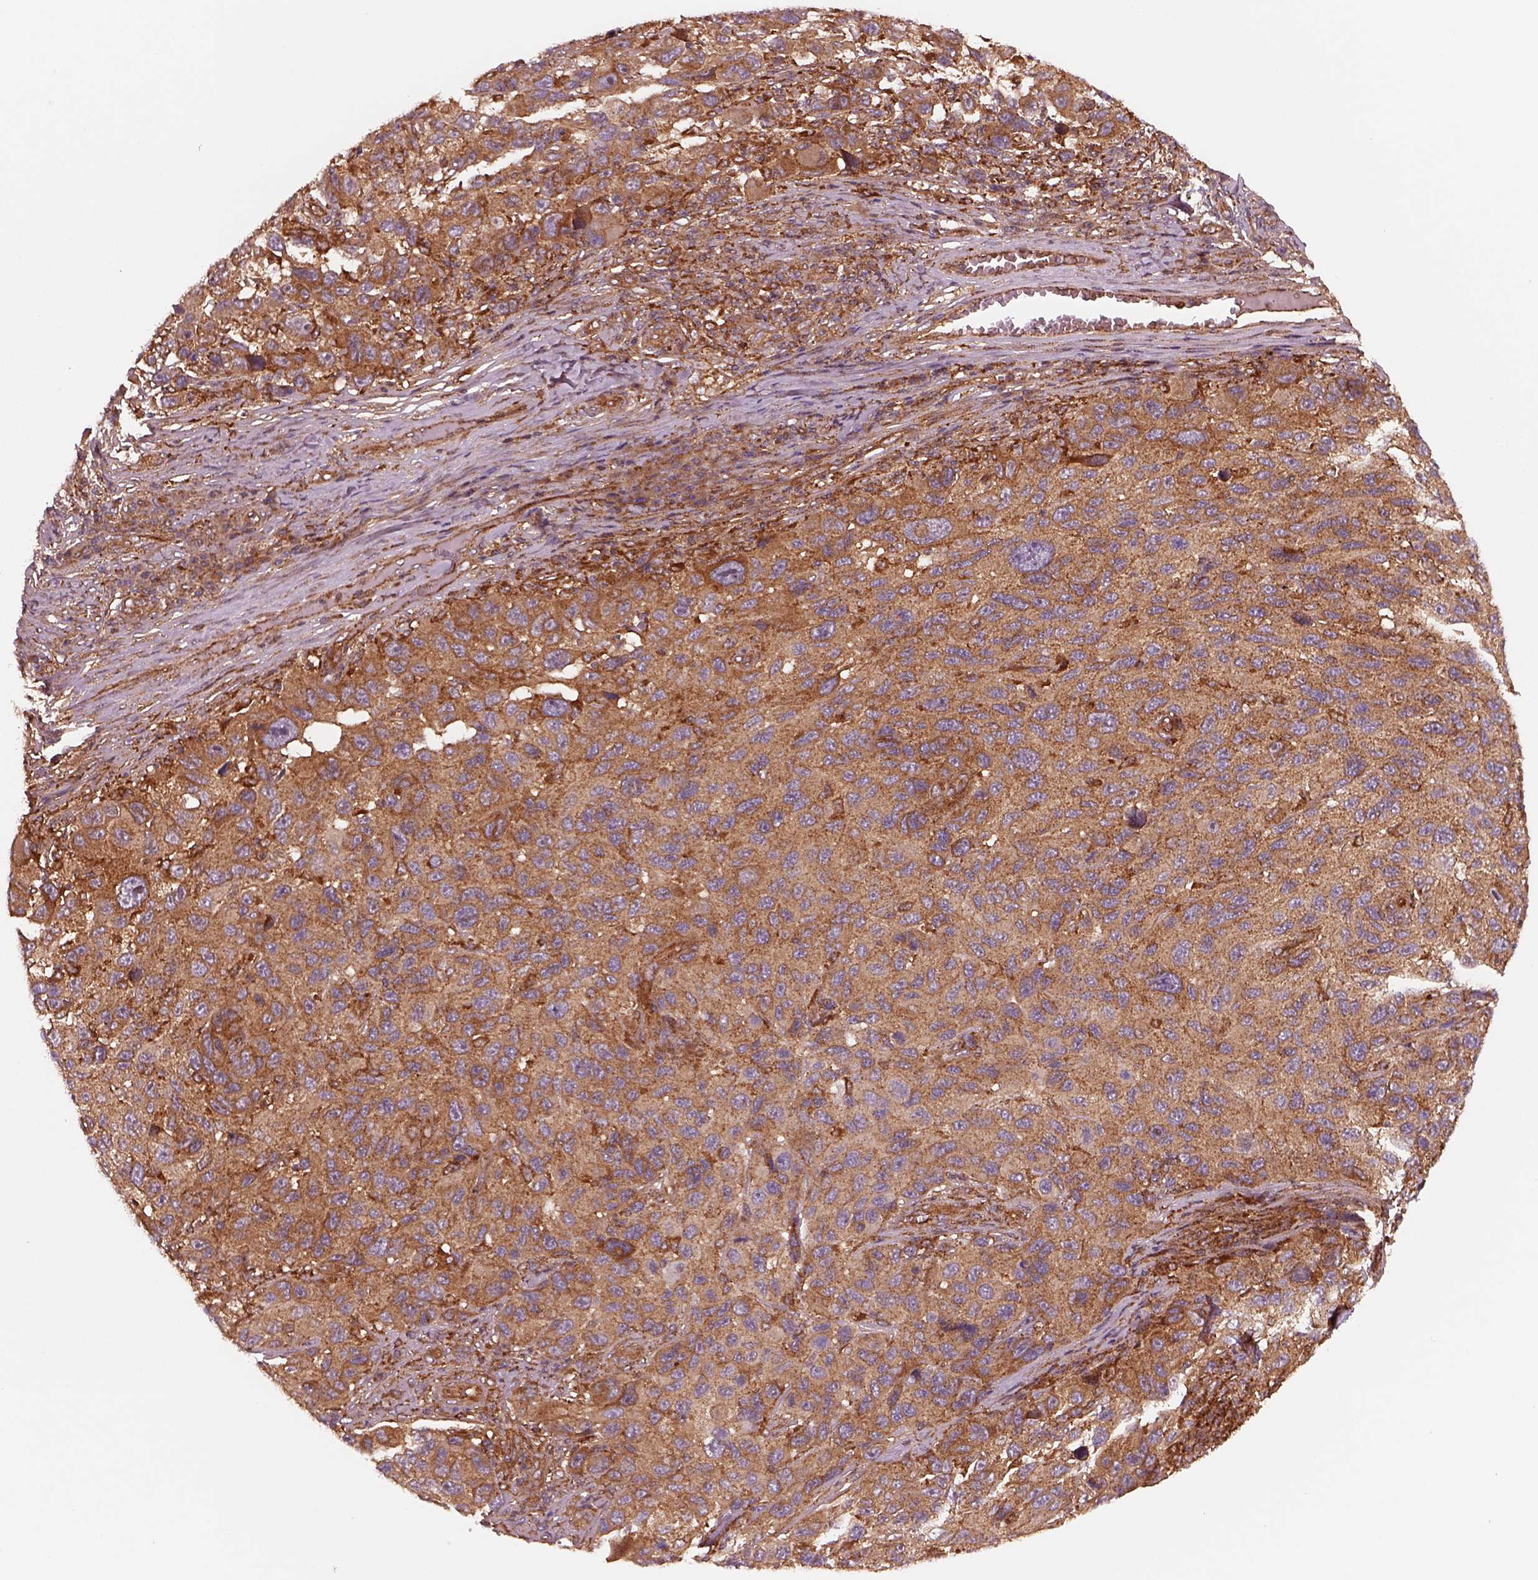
{"staining": {"intensity": "strong", "quantity": "25%-75%", "location": "cytoplasmic/membranous"}, "tissue": "melanoma", "cell_type": "Tumor cells", "image_type": "cancer", "snomed": [{"axis": "morphology", "description": "Malignant melanoma, NOS"}, {"axis": "topography", "description": "Skin"}], "caption": "High-magnification brightfield microscopy of melanoma stained with DAB (3,3'-diaminobenzidine) (brown) and counterstained with hematoxylin (blue). tumor cells exhibit strong cytoplasmic/membranous expression is identified in approximately25%-75% of cells. (Brightfield microscopy of DAB IHC at high magnification).", "gene": "WASHC2A", "patient": {"sex": "male", "age": 53}}